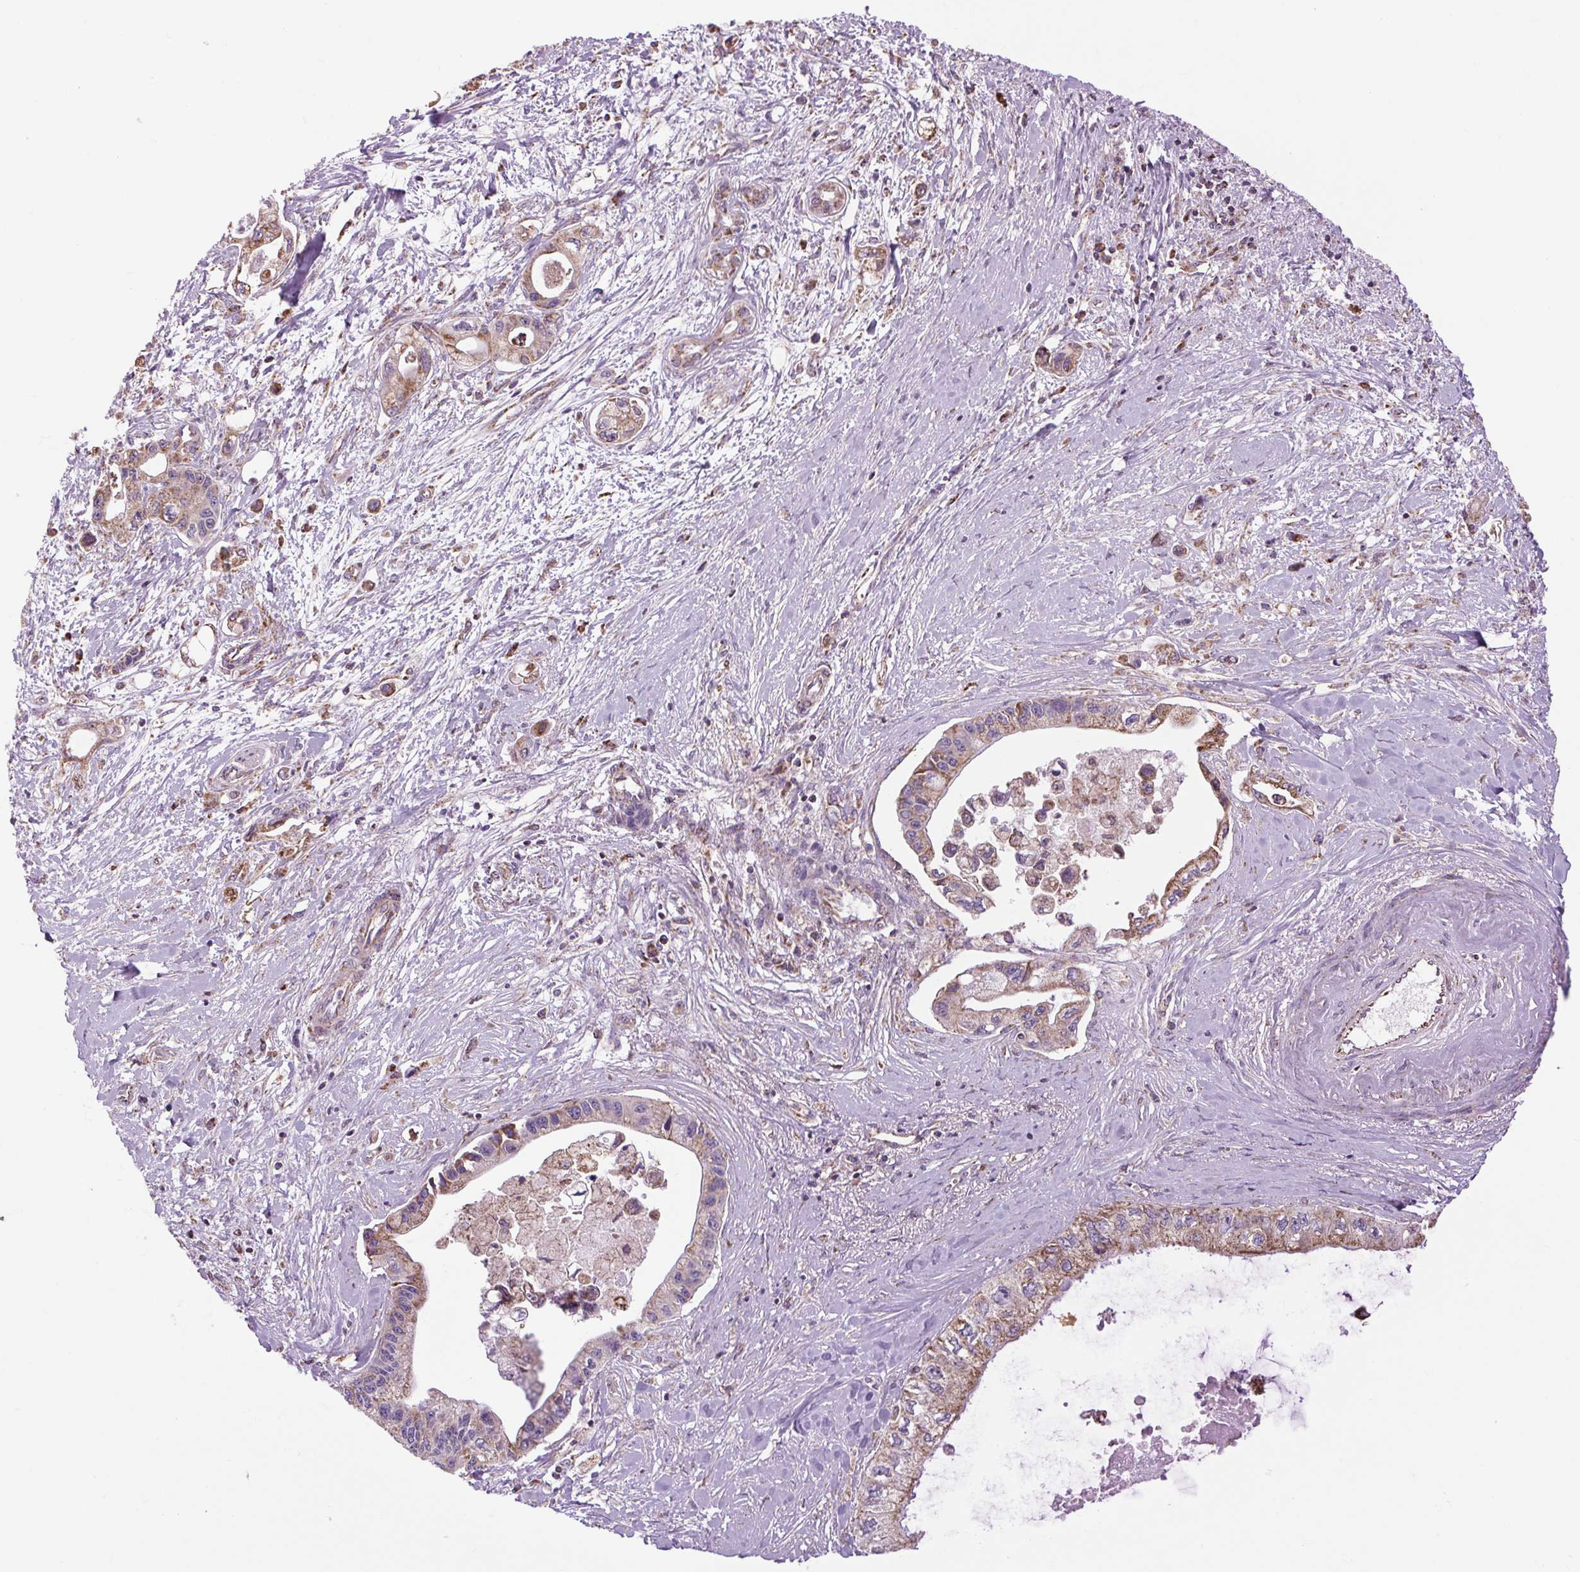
{"staining": {"intensity": "moderate", "quantity": ">75%", "location": "cytoplasmic/membranous"}, "tissue": "pancreatic cancer", "cell_type": "Tumor cells", "image_type": "cancer", "snomed": [{"axis": "morphology", "description": "Adenocarcinoma, NOS"}, {"axis": "topography", "description": "Pancreas"}], "caption": "The histopathology image exhibits a brown stain indicating the presence of a protein in the cytoplasmic/membranous of tumor cells in adenocarcinoma (pancreatic).", "gene": "PLCG1", "patient": {"sex": "male", "age": 61}}